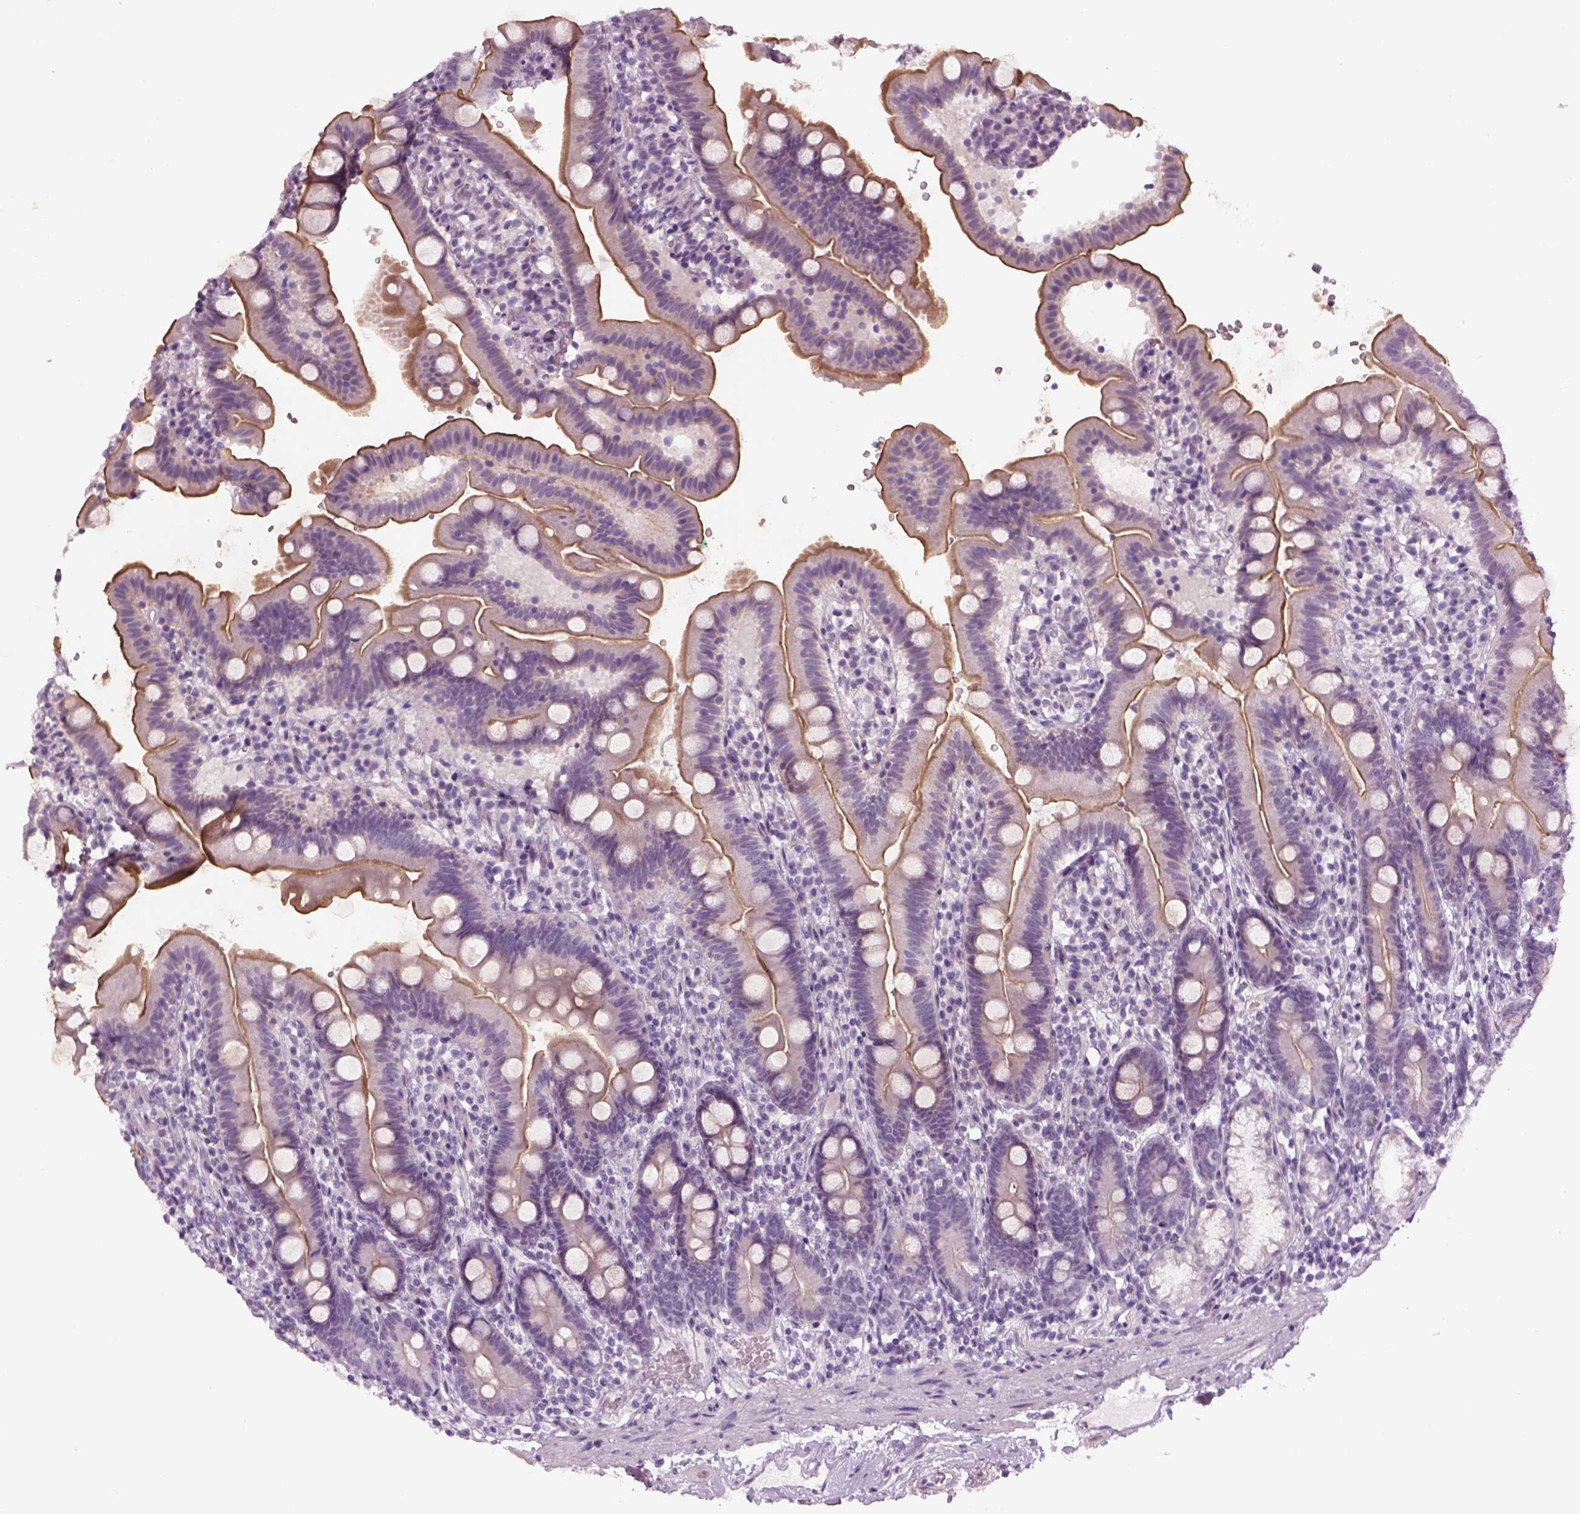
{"staining": {"intensity": "moderate", "quantity": "25%-75%", "location": "cytoplasmic/membranous"}, "tissue": "duodenum", "cell_type": "Glandular cells", "image_type": "normal", "snomed": [{"axis": "morphology", "description": "Normal tissue, NOS"}, {"axis": "topography", "description": "Duodenum"}], "caption": "DAB immunohistochemical staining of normal human duodenum reveals moderate cytoplasmic/membranous protein positivity in about 25%-75% of glandular cells. (DAB IHC with brightfield microscopy, high magnification).", "gene": "LRRIQ3", "patient": {"sex": "female", "age": 67}}